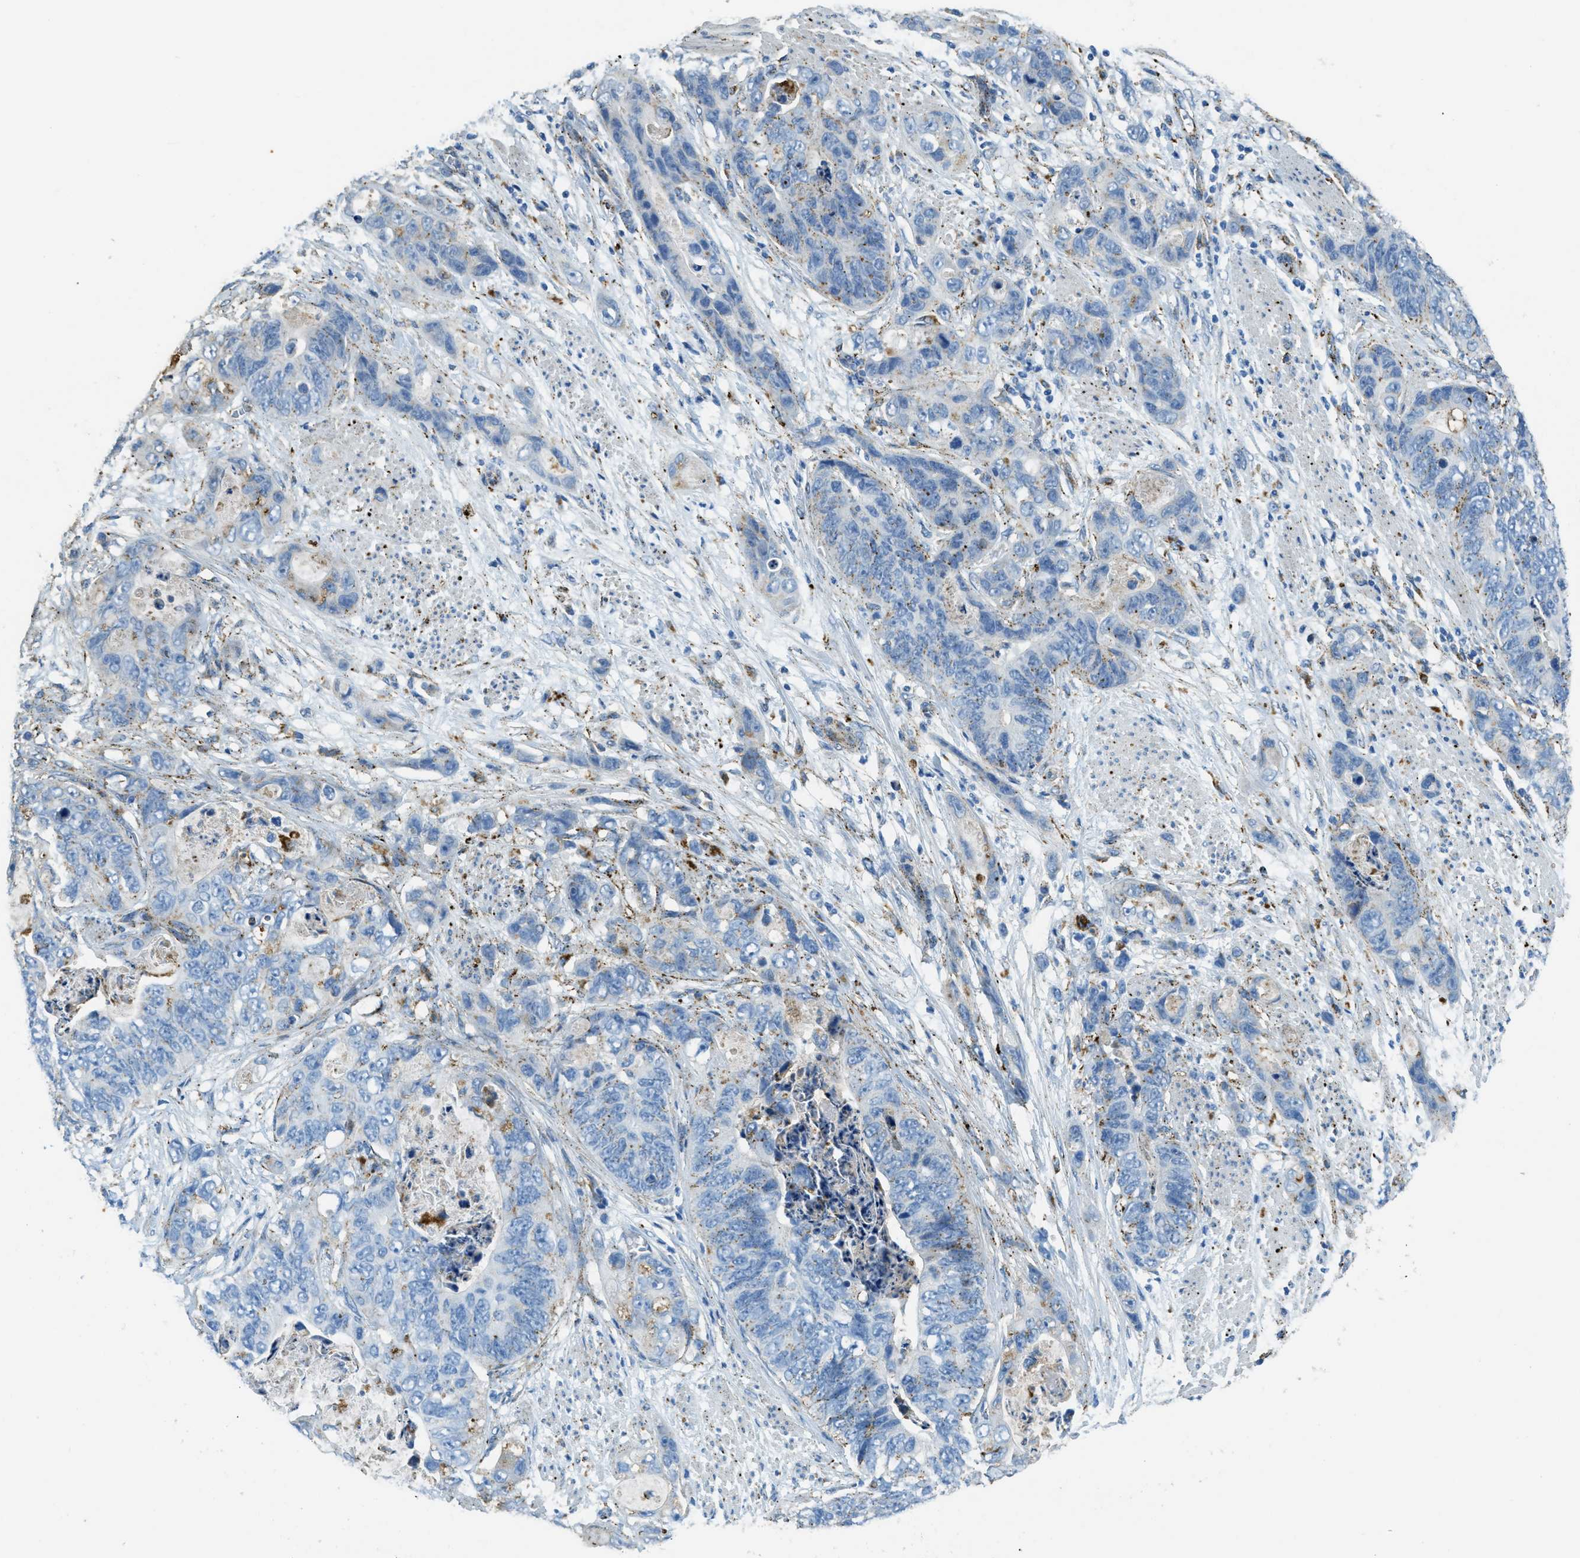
{"staining": {"intensity": "moderate", "quantity": "<25%", "location": "cytoplasmic/membranous"}, "tissue": "stomach cancer", "cell_type": "Tumor cells", "image_type": "cancer", "snomed": [{"axis": "morphology", "description": "Adenocarcinoma, NOS"}, {"axis": "topography", "description": "Stomach"}], "caption": "Protein staining of stomach adenocarcinoma tissue shows moderate cytoplasmic/membranous expression in about <25% of tumor cells.", "gene": "SCARB2", "patient": {"sex": "female", "age": 89}}